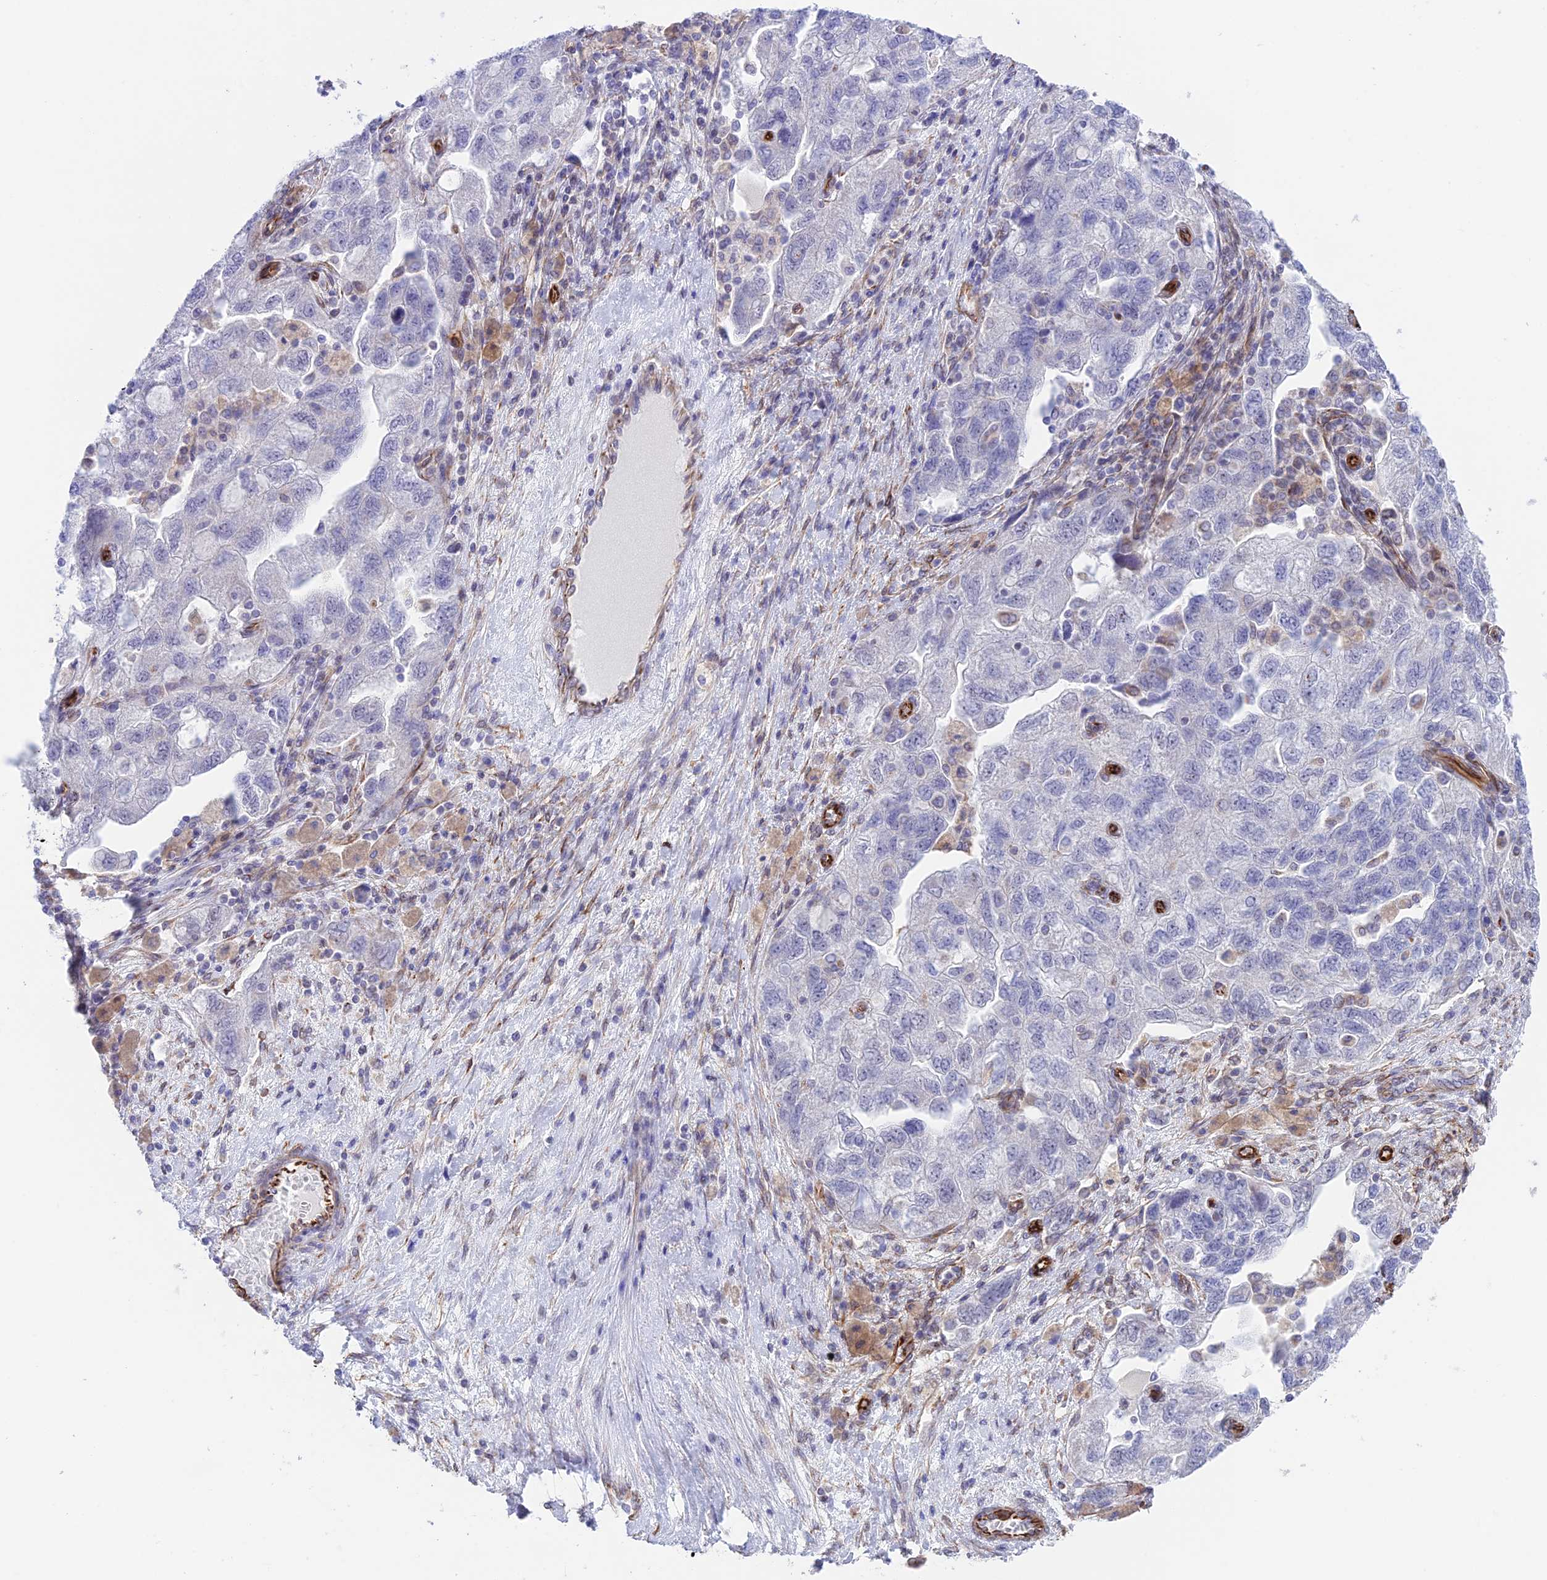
{"staining": {"intensity": "negative", "quantity": "none", "location": "none"}, "tissue": "ovarian cancer", "cell_type": "Tumor cells", "image_type": "cancer", "snomed": [{"axis": "morphology", "description": "Carcinoma, NOS"}, {"axis": "morphology", "description": "Cystadenocarcinoma, serous, NOS"}, {"axis": "topography", "description": "Ovary"}], "caption": "This is an immunohistochemistry histopathology image of ovarian cancer. There is no positivity in tumor cells.", "gene": "ZNF652", "patient": {"sex": "female", "age": 69}}